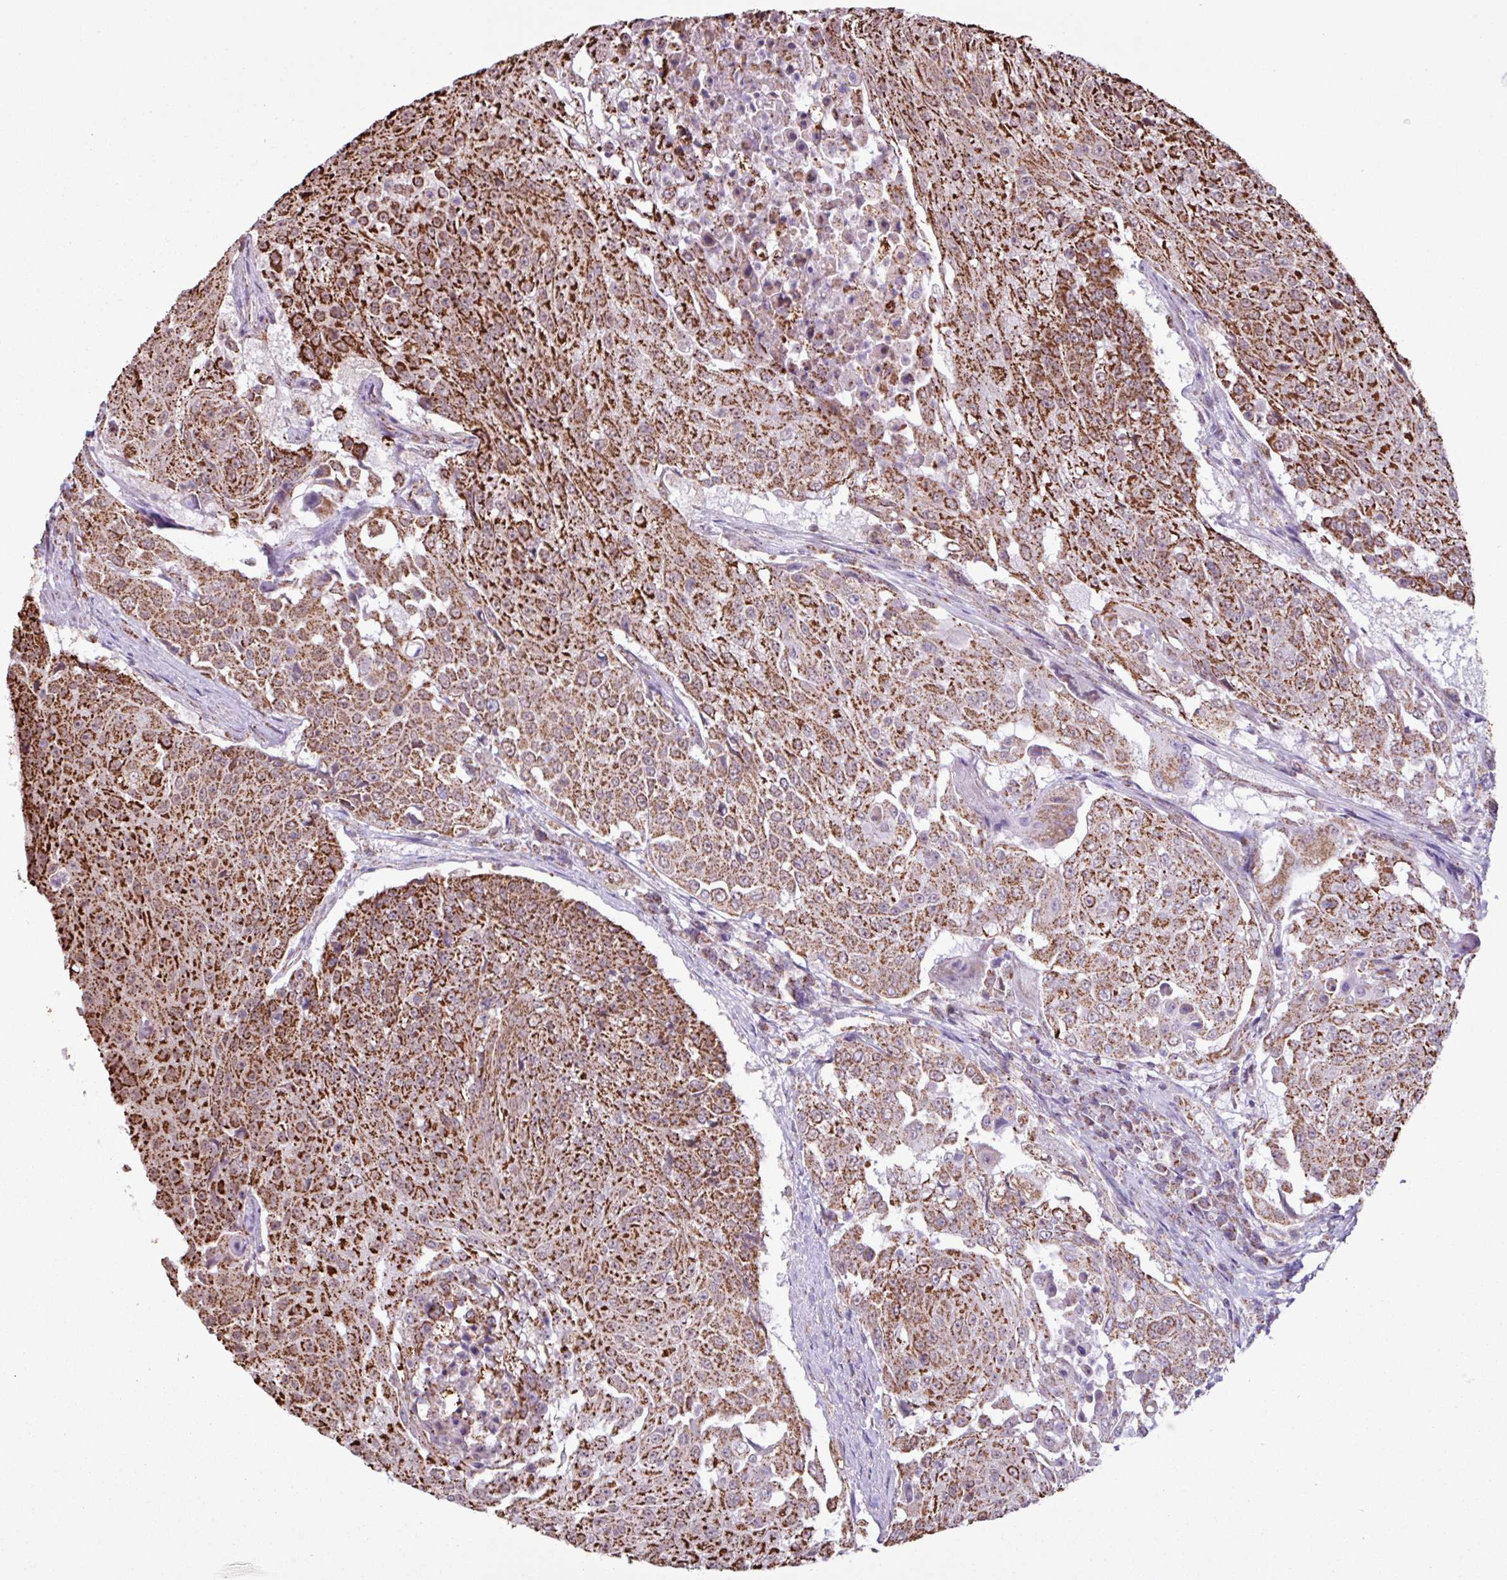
{"staining": {"intensity": "strong", "quantity": ">75%", "location": "cytoplasmic/membranous"}, "tissue": "urothelial cancer", "cell_type": "Tumor cells", "image_type": "cancer", "snomed": [{"axis": "morphology", "description": "Urothelial carcinoma, High grade"}, {"axis": "topography", "description": "Urinary bladder"}], "caption": "Strong cytoplasmic/membranous protein staining is present in about >75% of tumor cells in urothelial cancer.", "gene": "ALG8", "patient": {"sex": "female", "age": 63}}